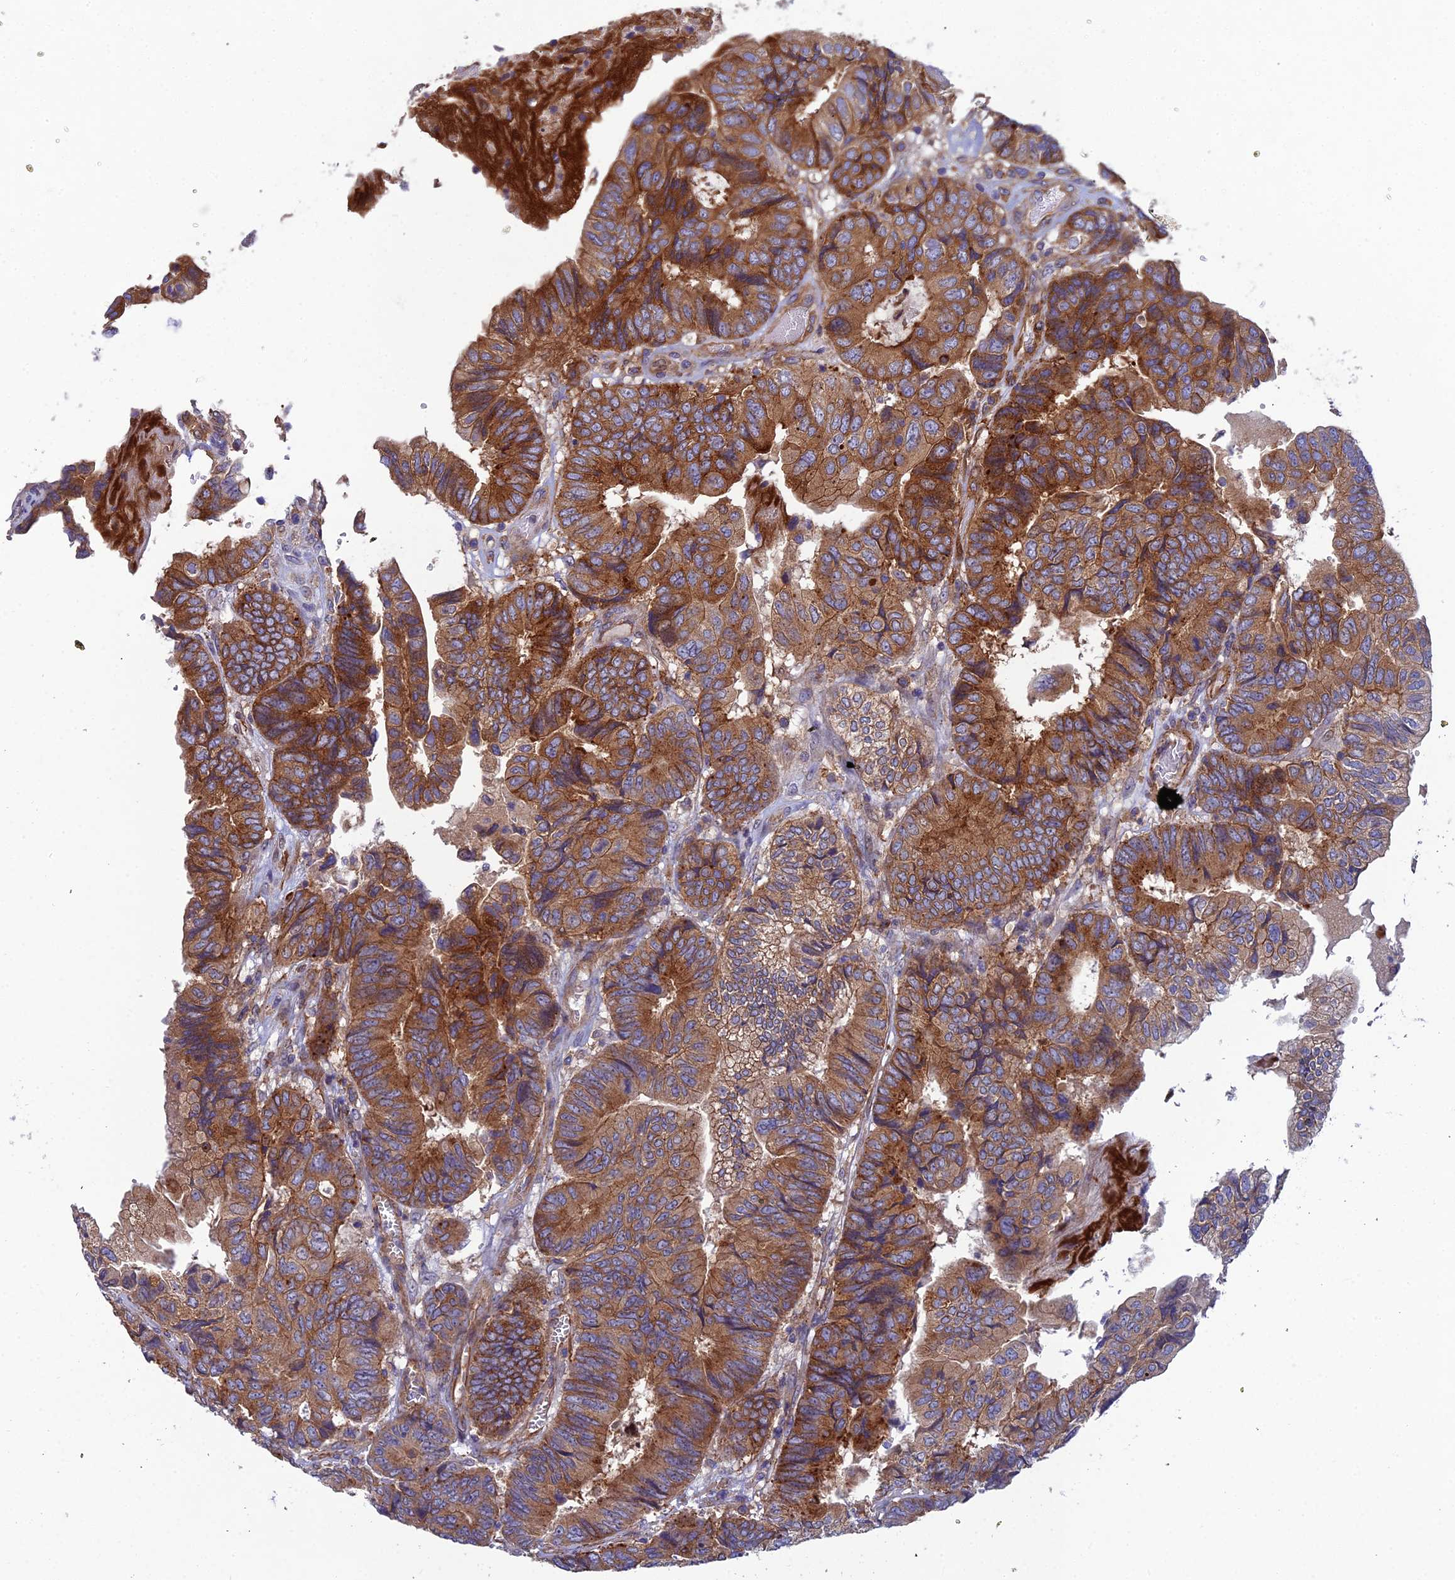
{"staining": {"intensity": "strong", "quantity": ">75%", "location": "cytoplasmic/membranous"}, "tissue": "colorectal cancer", "cell_type": "Tumor cells", "image_type": "cancer", "snomed": [{"axis": "morphology", "description": "Adenocarcinoma, NOS"}, {"axis": "topography", "description": "Colon"}], "caption": "A brown stain shows strong cytoplasmic/membranous staining of a protein in colorectal cancer (adenocarcinoma) tumor cells.", "gene": "RALGAPA2", "patient": {"sex": "male", "age": 85}}